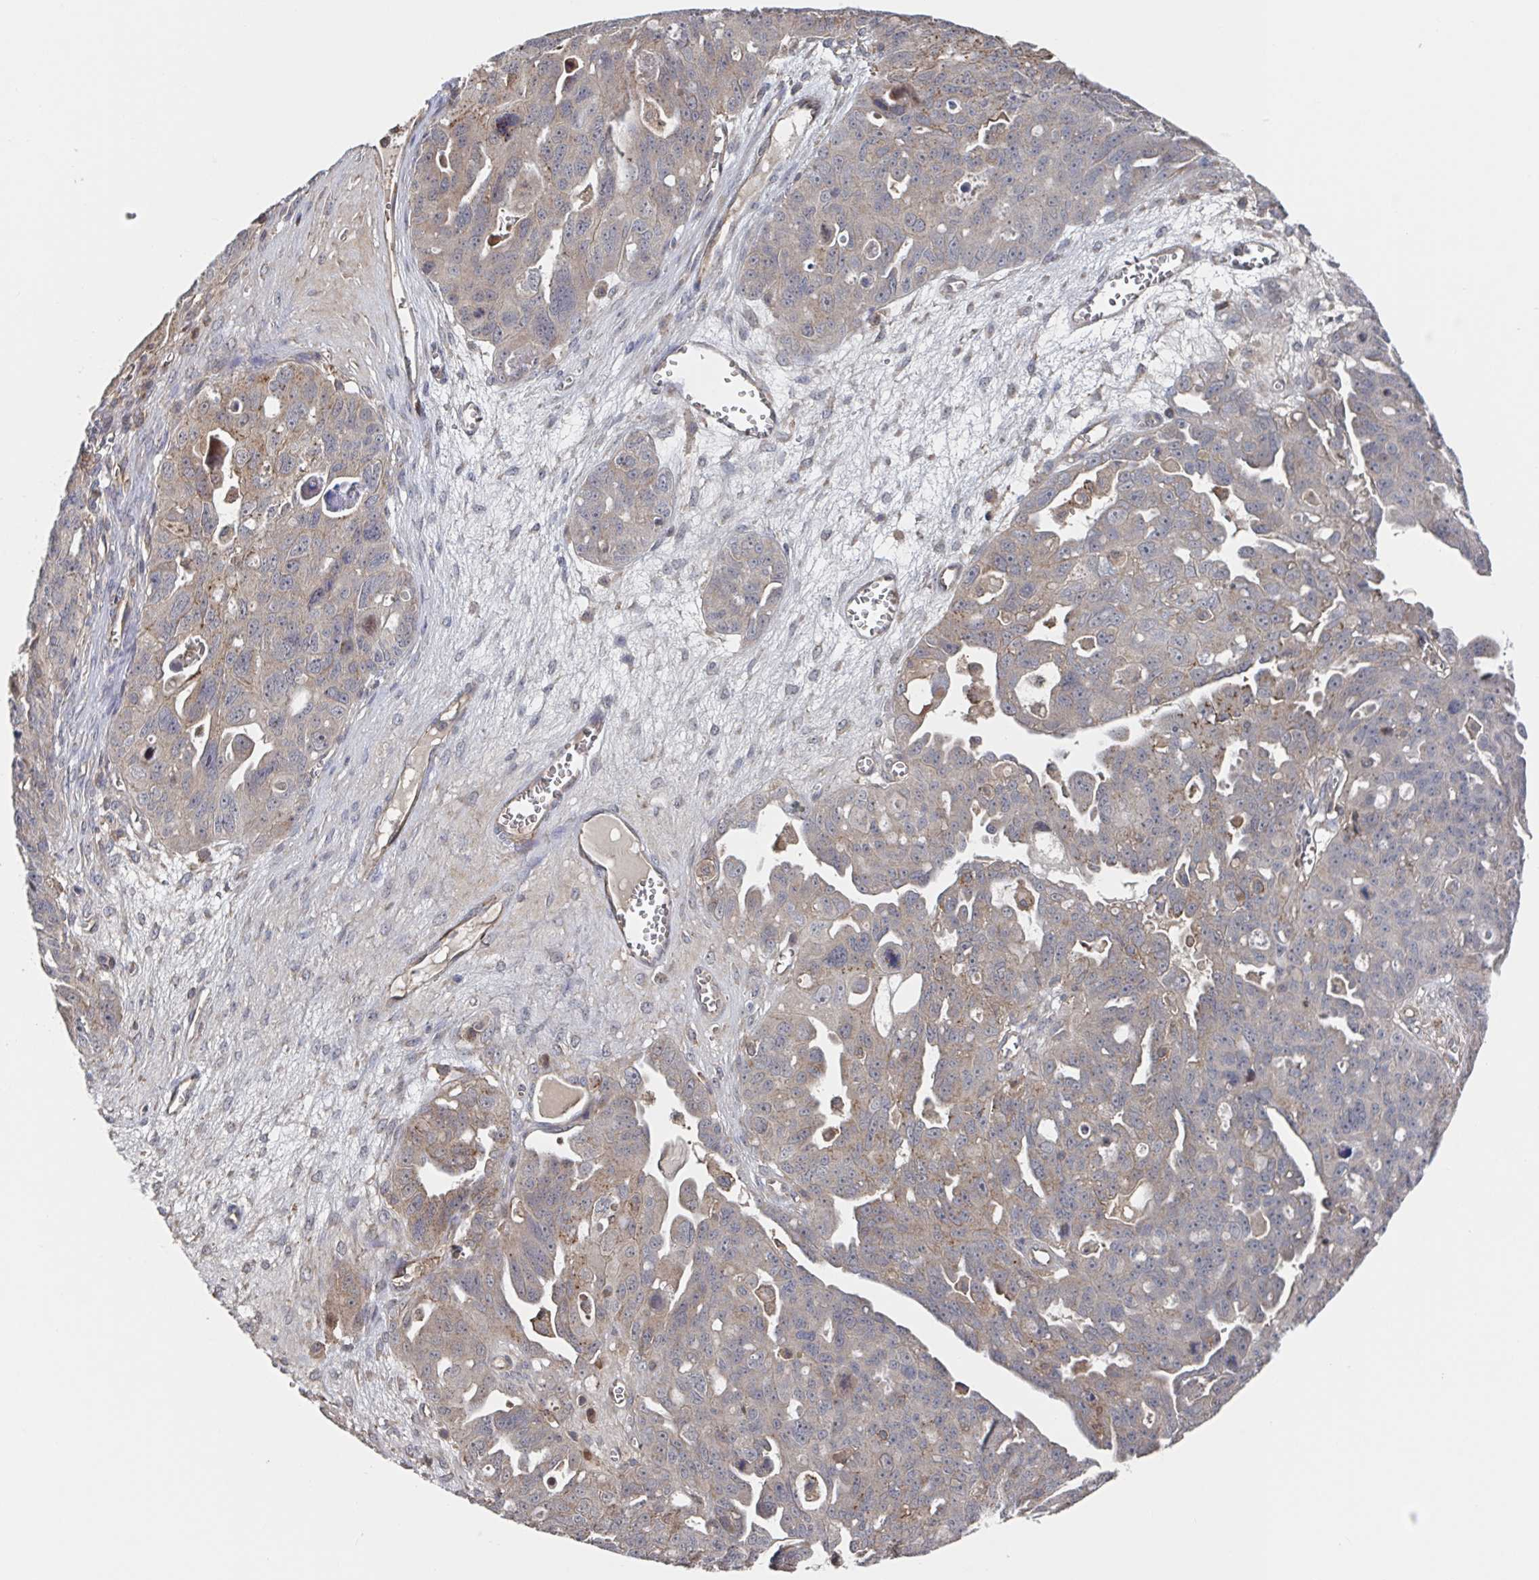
{"staining": {"intensity": "weak", "quantity": "25%-75%", "location": "cytoplasmic/membranous"}, "tissue": "ovarian cancer", "cell_type": "Tumor cells", "image_type": "cancer", "snomed": [{"axis": "morphology", "description": "Carcinoma, endometroid"}, {"axis": "topography", "description": "Ovary"}], "caption": "This micrograph demonstrates ovarian cancer stained with IHC to label a protein in brown. The cytoplasmic/membranous of tumor cells show weak positivity for the protein. Nuclei are counter-stained blue.", "gene": "DHRS12", "patient": {"sex": "female", "age": 70}}